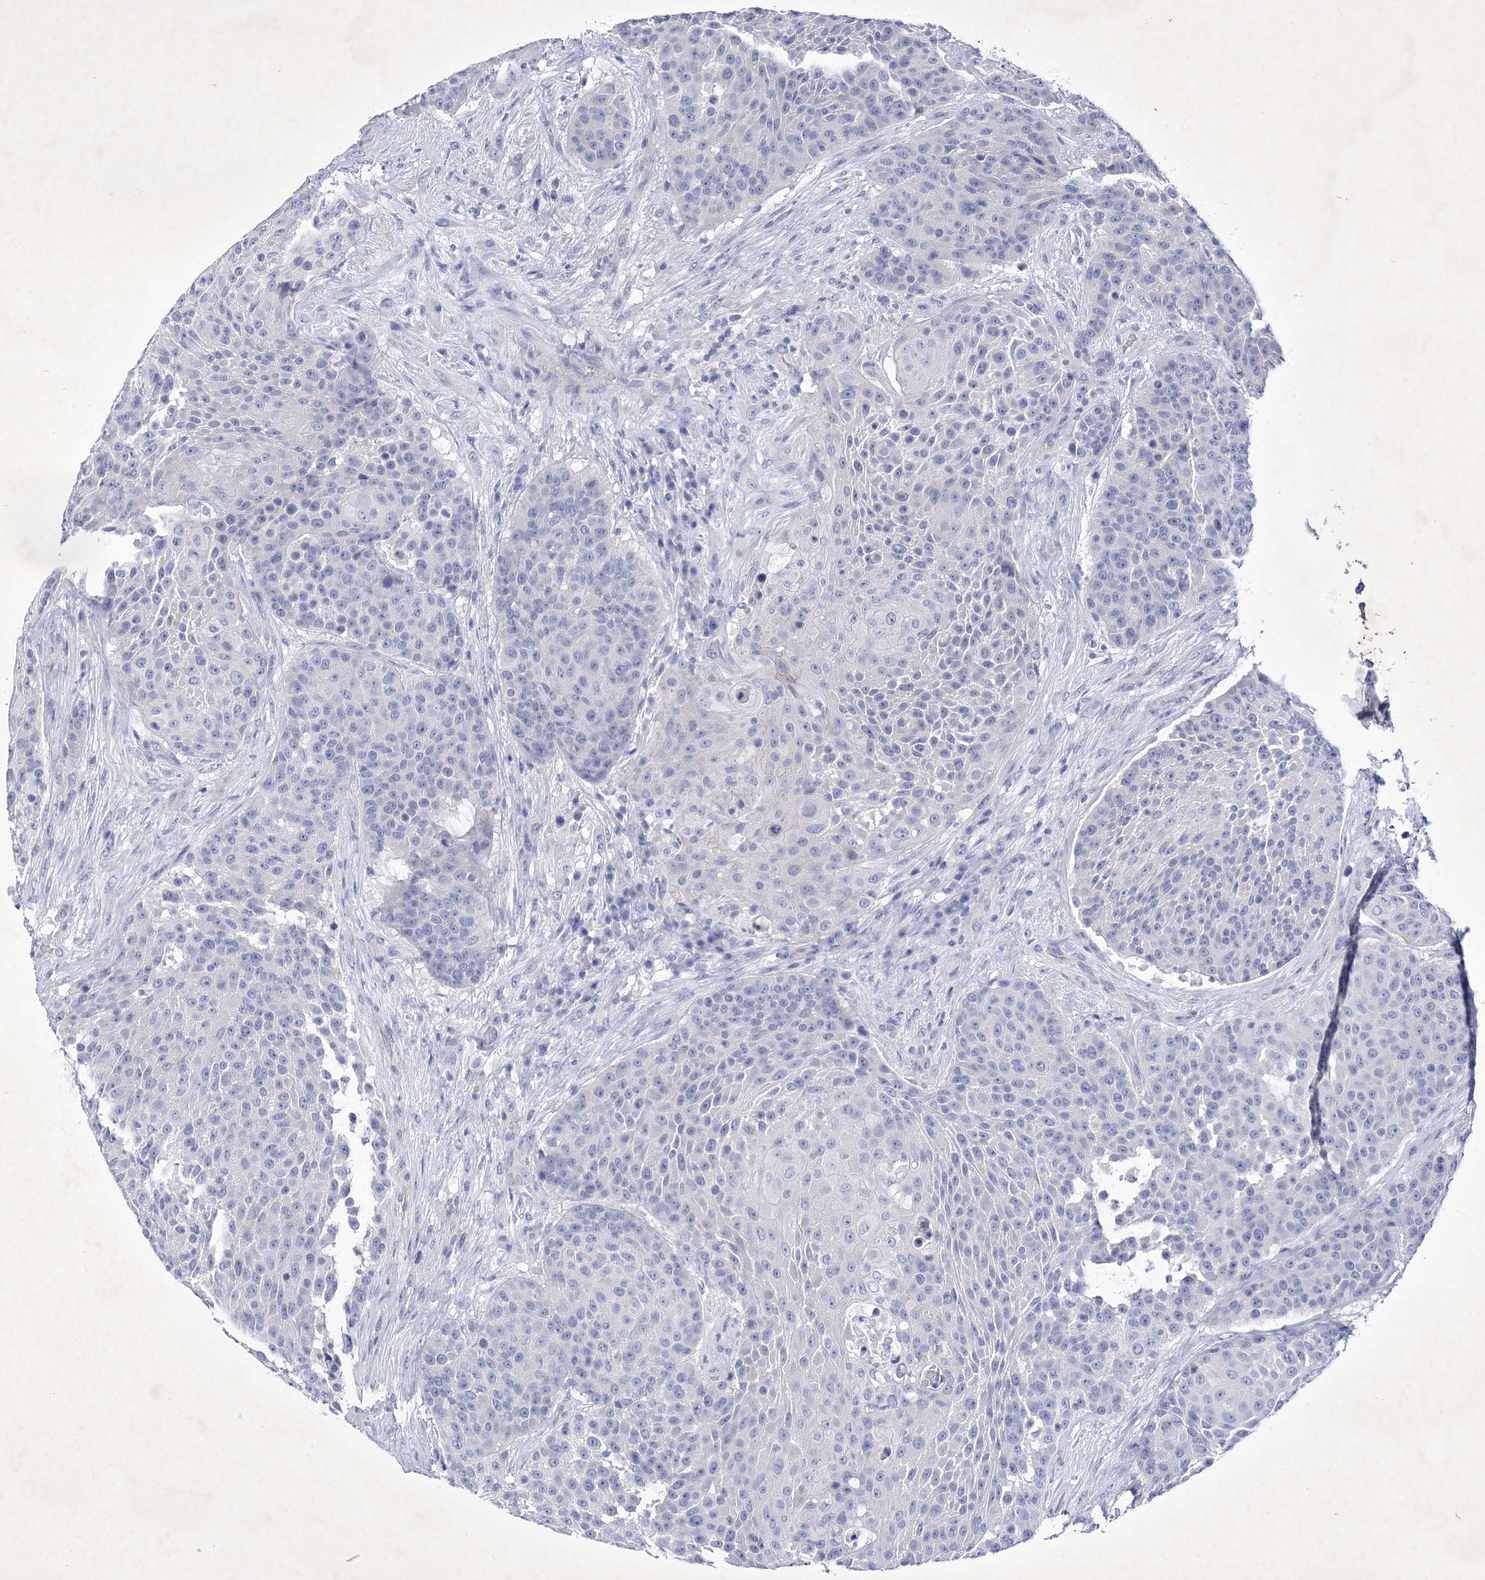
{"staining": {"intensity": "negative", "quantity": "none", "location": "none"}, "tissue": "urothelial cancer", "cell_type": "Tumor cells", "image_type": "cancer", "snomed": [{"axis": "morphology", "description": "Urothelial carcinoma, High grade"}, {"axis": "topography", "description": "Urinary bladder"}], "caption": "Tumor cells are negative for brown protein staining in high-grade urothelial carcinoma.", "gene": "GPN1", "patient": {"sex": "female", "age": 63}}